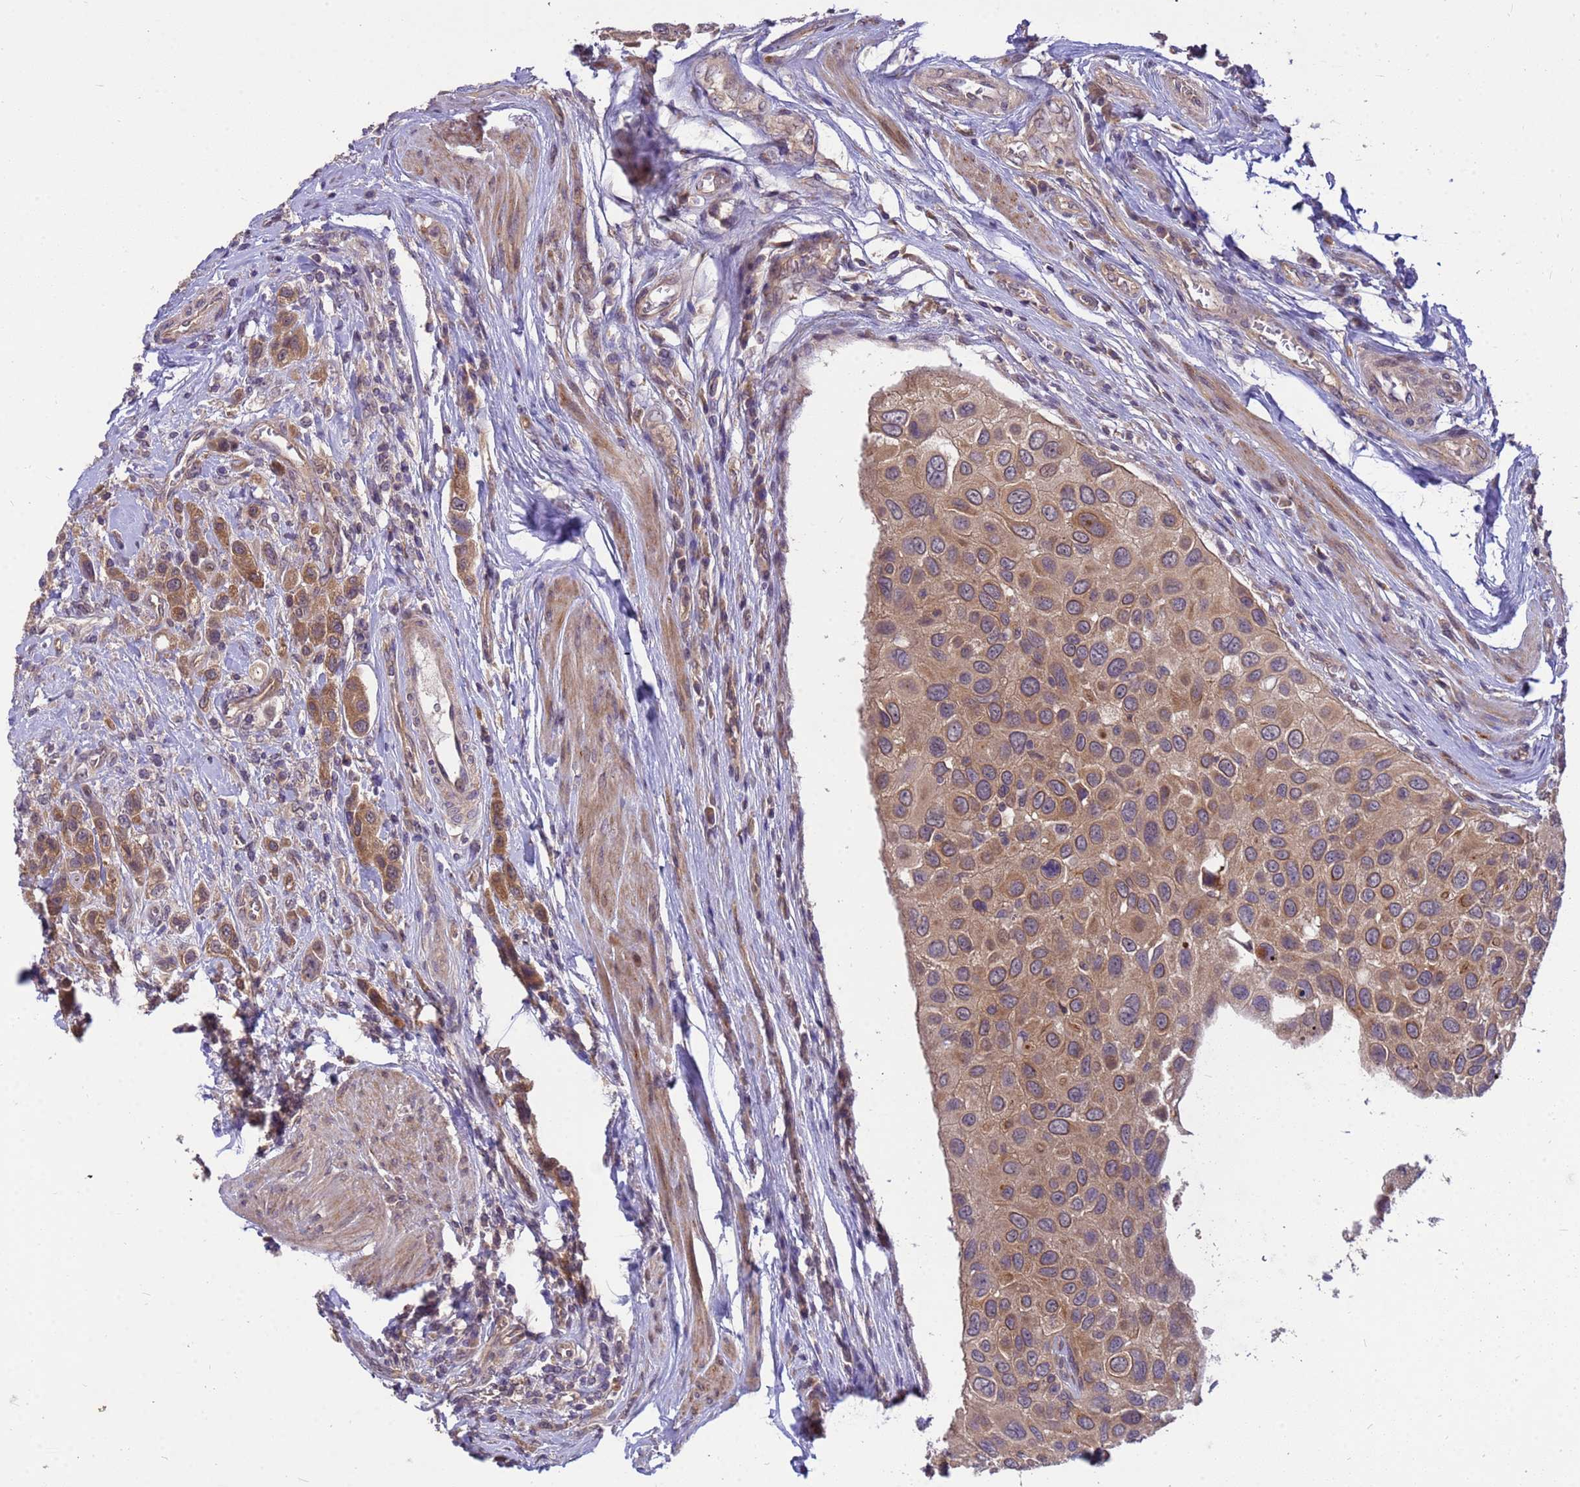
{"staining": {"intensity": "moderate", "quantity": ">75%", "location": "cytoplasmic/membranous"}, "tissue": "urothelial cancer", "cell_type": "Tumor cells", "image_type": "cancer", "snomed": [{"axis": "morphology", "description": "Urothelial carcinoma, High grade"}, {"axis": "topography", "description": "Urinary bladder"}], "caption": "There is medium levels of moderate cytoplasmic/membranous staining in tumor cells of high-grade urothelial carcinoma, as demonstrated by immunohistochemical staining (brown color).", "gene": "PPP2CB", "patient": {"sex": "male", "age": 50}}